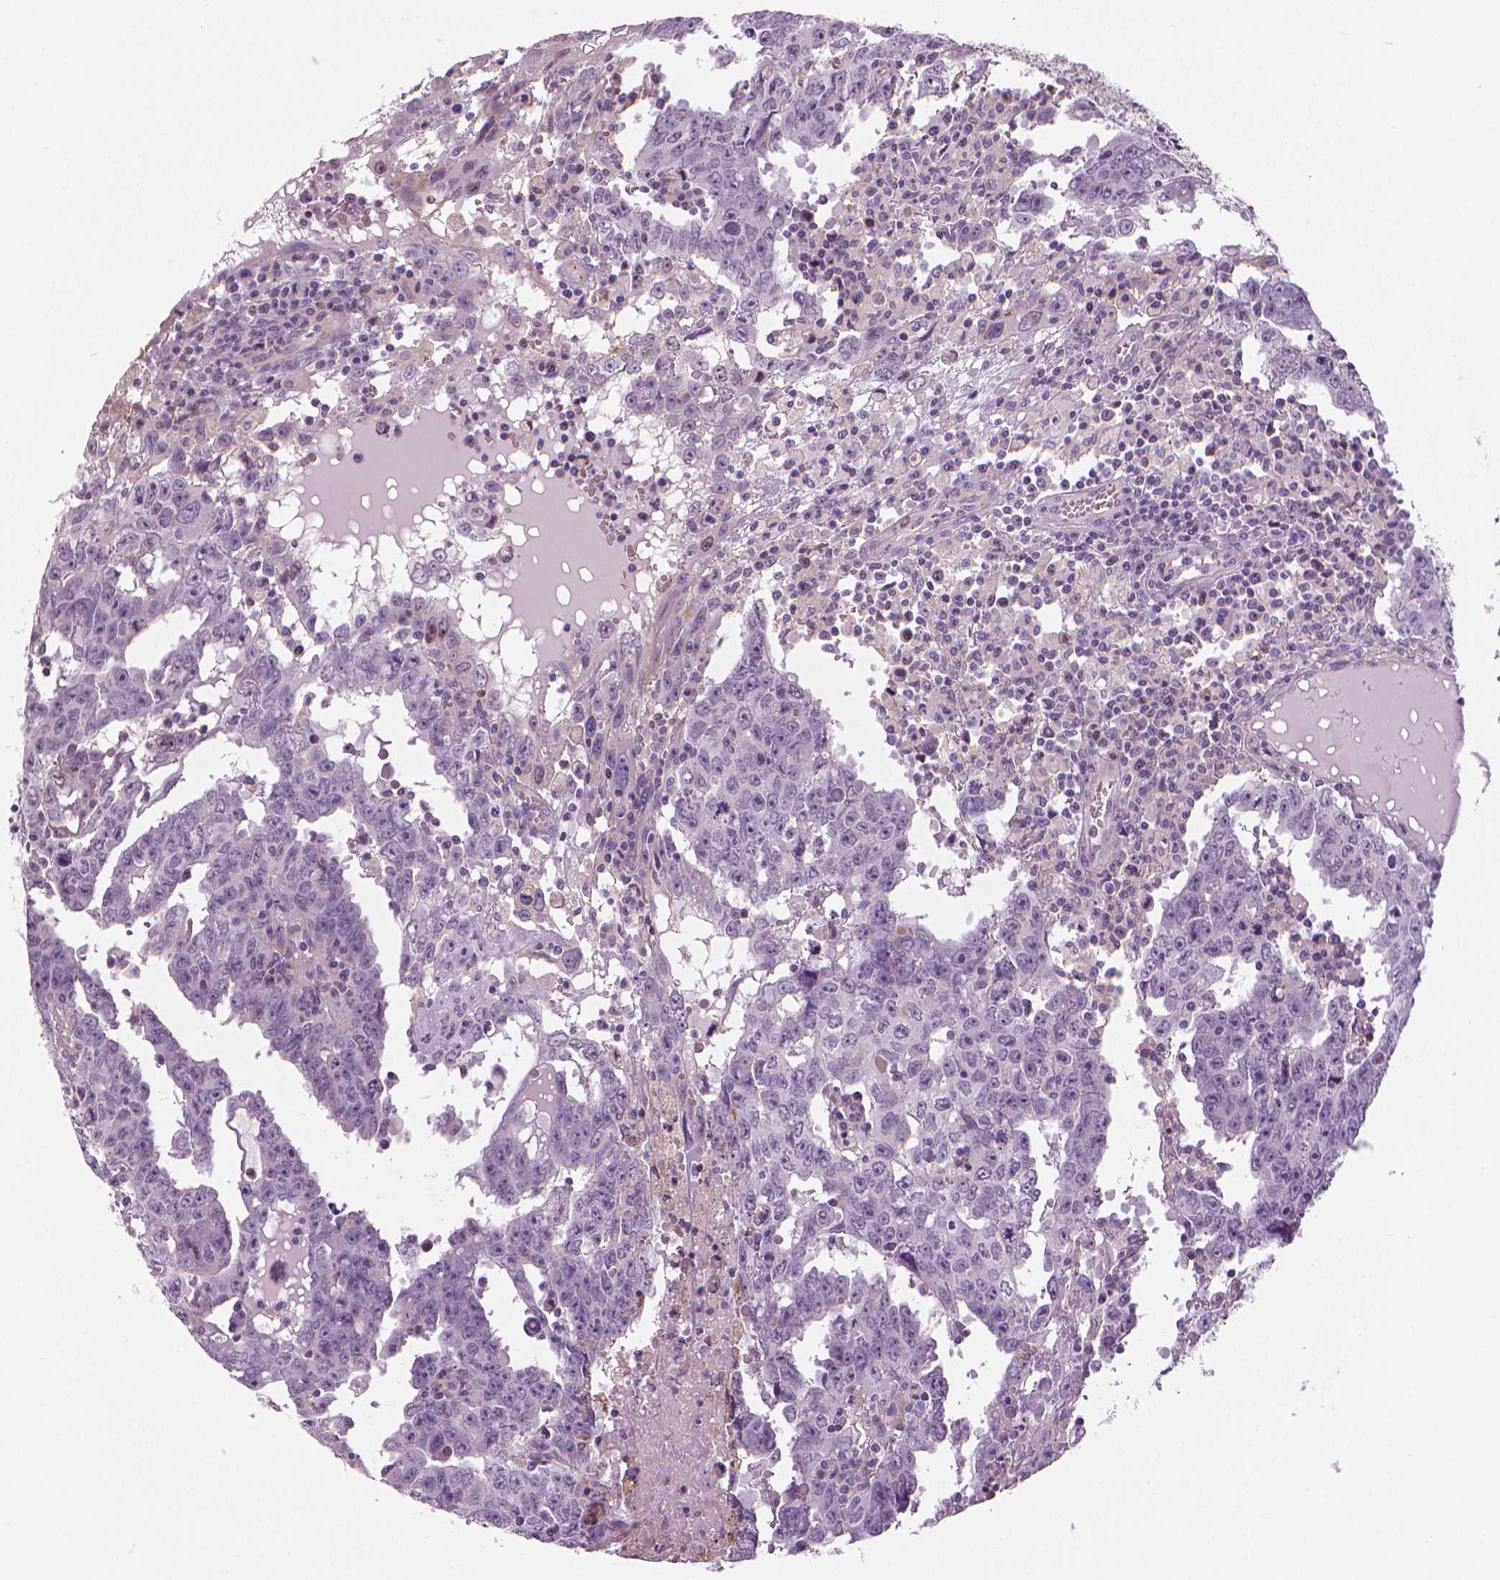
{"staining": {"intensity": "negative", "quantity": "none", "location": "none"}, "tissue": "testis cancer", "cell_type": "Tumor cells", "image_type": "cancer", "snomed": [{"axis": "morphology", "description": "Carcinoma, Embryonal, NOS"}, {"axis": "topography", "description": "Testis"}], "caption": "IHC histopathology image of testis cancer (embryonal carcinoma) stained for a protein (brown), which exhibits no expression in tumor cells.", "gene": "MKI67", "patient": {"sex": "male", "age": 22}}